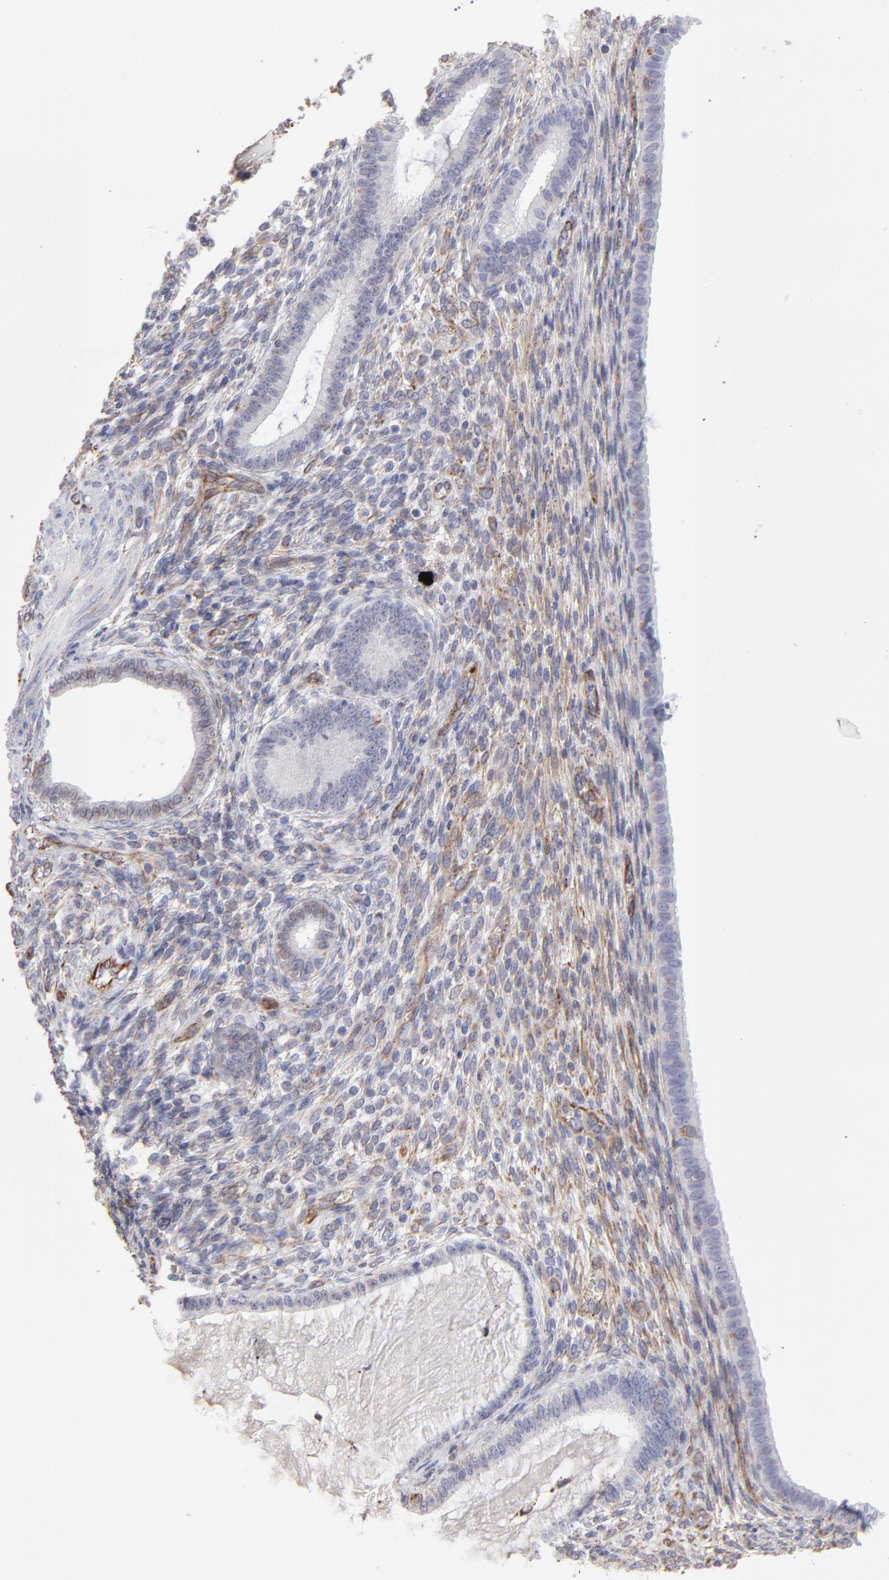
{"staining": {"intensity": "weak", "quantity": ">75%", "location": "cytoplasmic/membranous"}, "tissue": "endometrium", "cell_type": "Cells in endometrial stroma", "image_type": "normal", "snomed": [{"axis": "morphology", "description": "Normal tissue, NOS"}, {"axis": "topography", "description": "Endometrium"}], "caption": "Weak cytoplasmic/membranous protein staining is seen in approximately >75% of cells in endometrial stroma in endometrium. (DAB = brown stain, brightfield microscopy at high magnification).", "gene": "COX8C", "patient": {"sex": "female", "age": 72}}